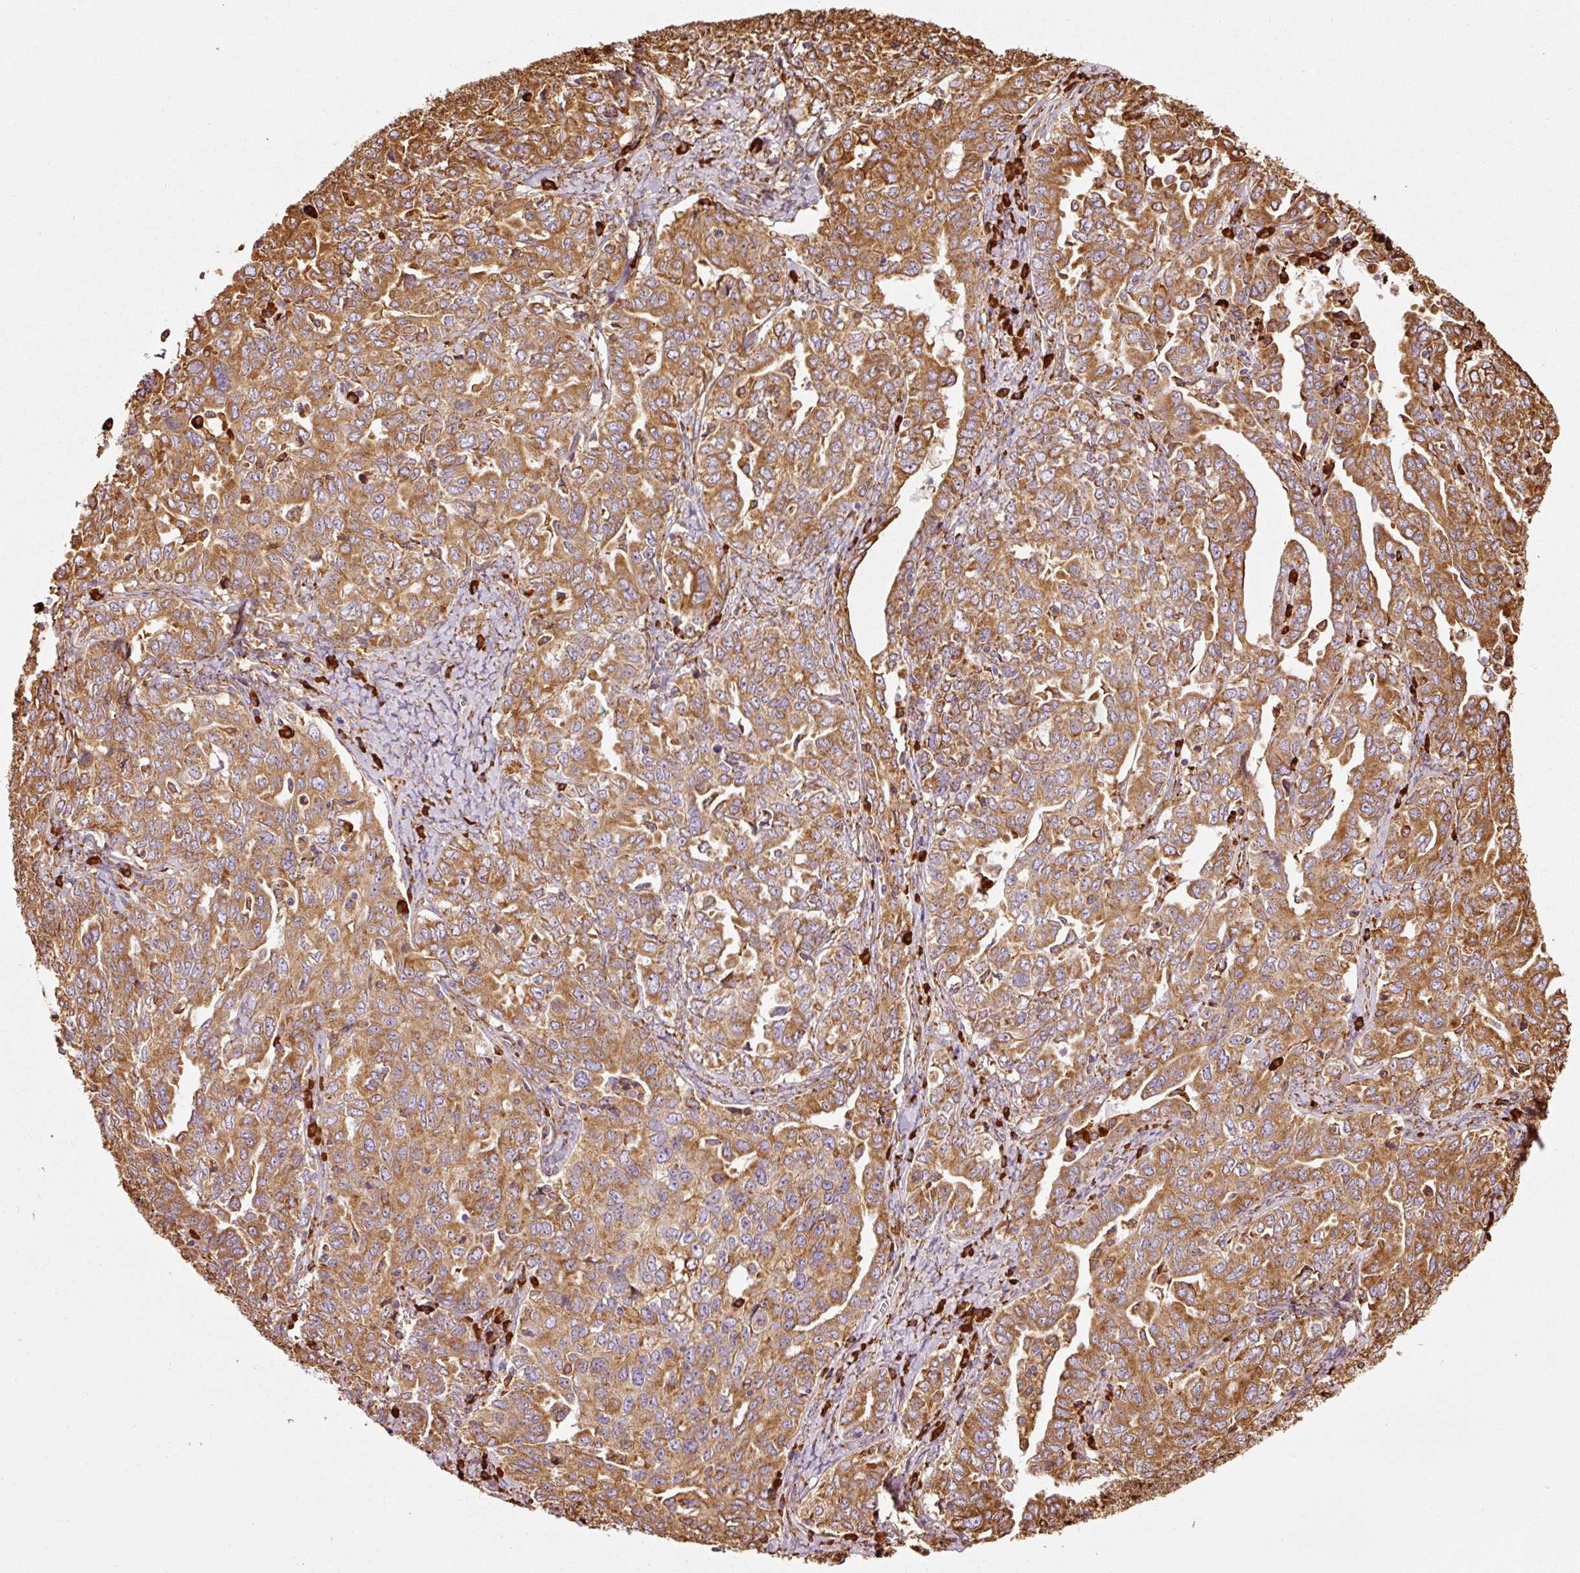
{"staining": {"intensity": "strong", "quantity": ">75%", "location": "cytoplasmic/membranous"}, "tissue": "ovarian cancer", "cell_type": "Tumor cells", "image_type": "cancer", "snomed": [{"axis": "morphology", "description": "Carcinoma, endometroid"}, {"axis": "topography", "description": "Ovary"}], "caption": "Protein expression analysis of human ovarian cancer (endometroid carcinoma) reveals strong cytoplasmic/membranous expression in about >75% of tumor cells.", "gene": "KLC1", "patient": {"sex": "female", "age": 62}}